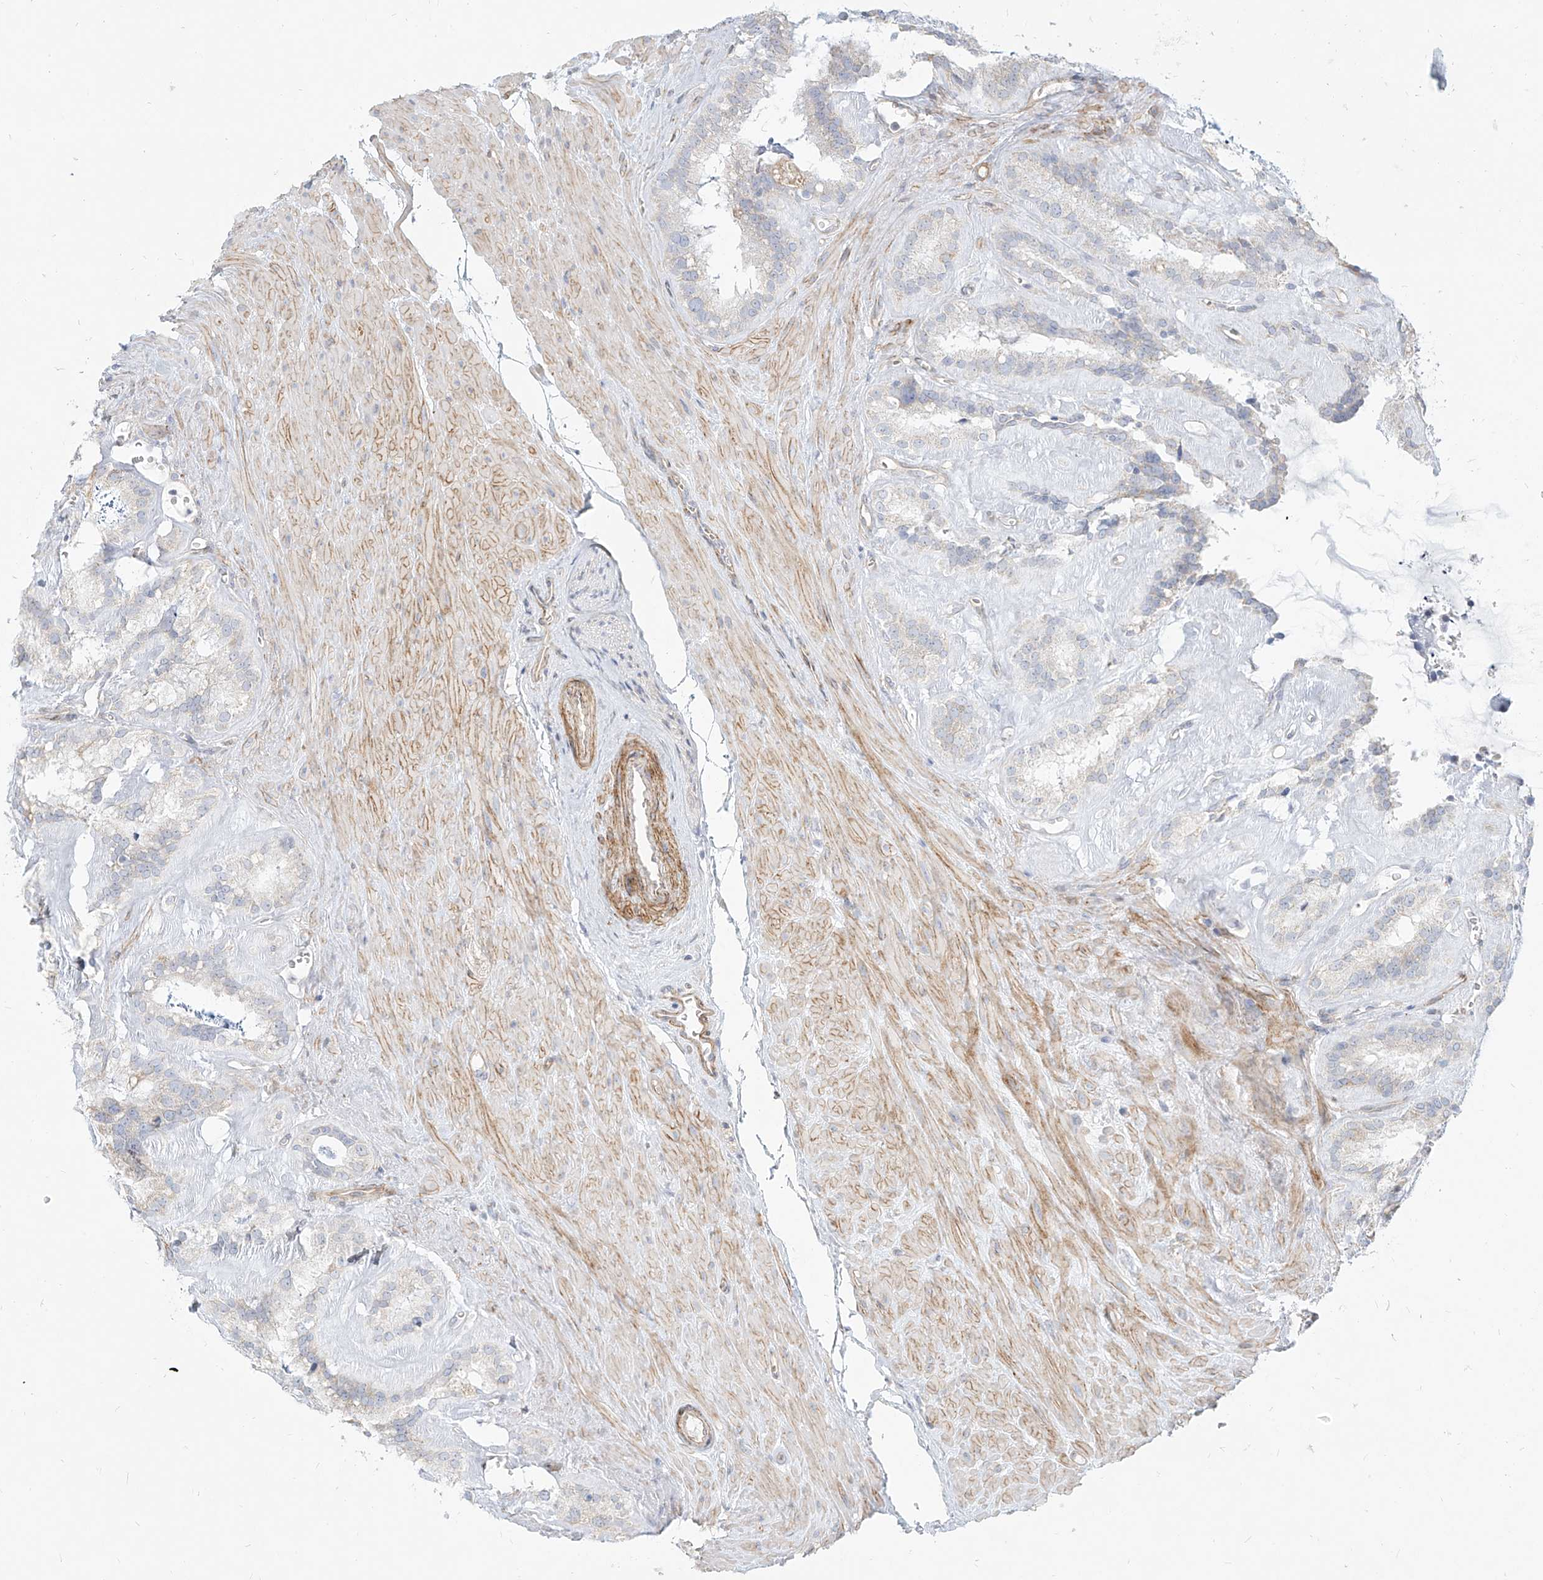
{"staining": {"intensity": "negative", "quantity": "none", "location": "none"}, "tissue": "seminal vesicle", "cell_type": "Glandular cells", "image_type": "normal", "snomed": [{"axis": "morphology", "description": "Normal tissue, NOS"}, {"axis": "topography", "description": "Prostate"}, {"axis": "topography", "description": "Seminal veicle"}], "caption": "A high-resolution image shows immunohistochemistry (IHC) staining of benign seminal vesicle, which reveals no significant staining in glandular cells.", "gene": "ITPKB", "patient": {"sex": "male", "age": 59}}